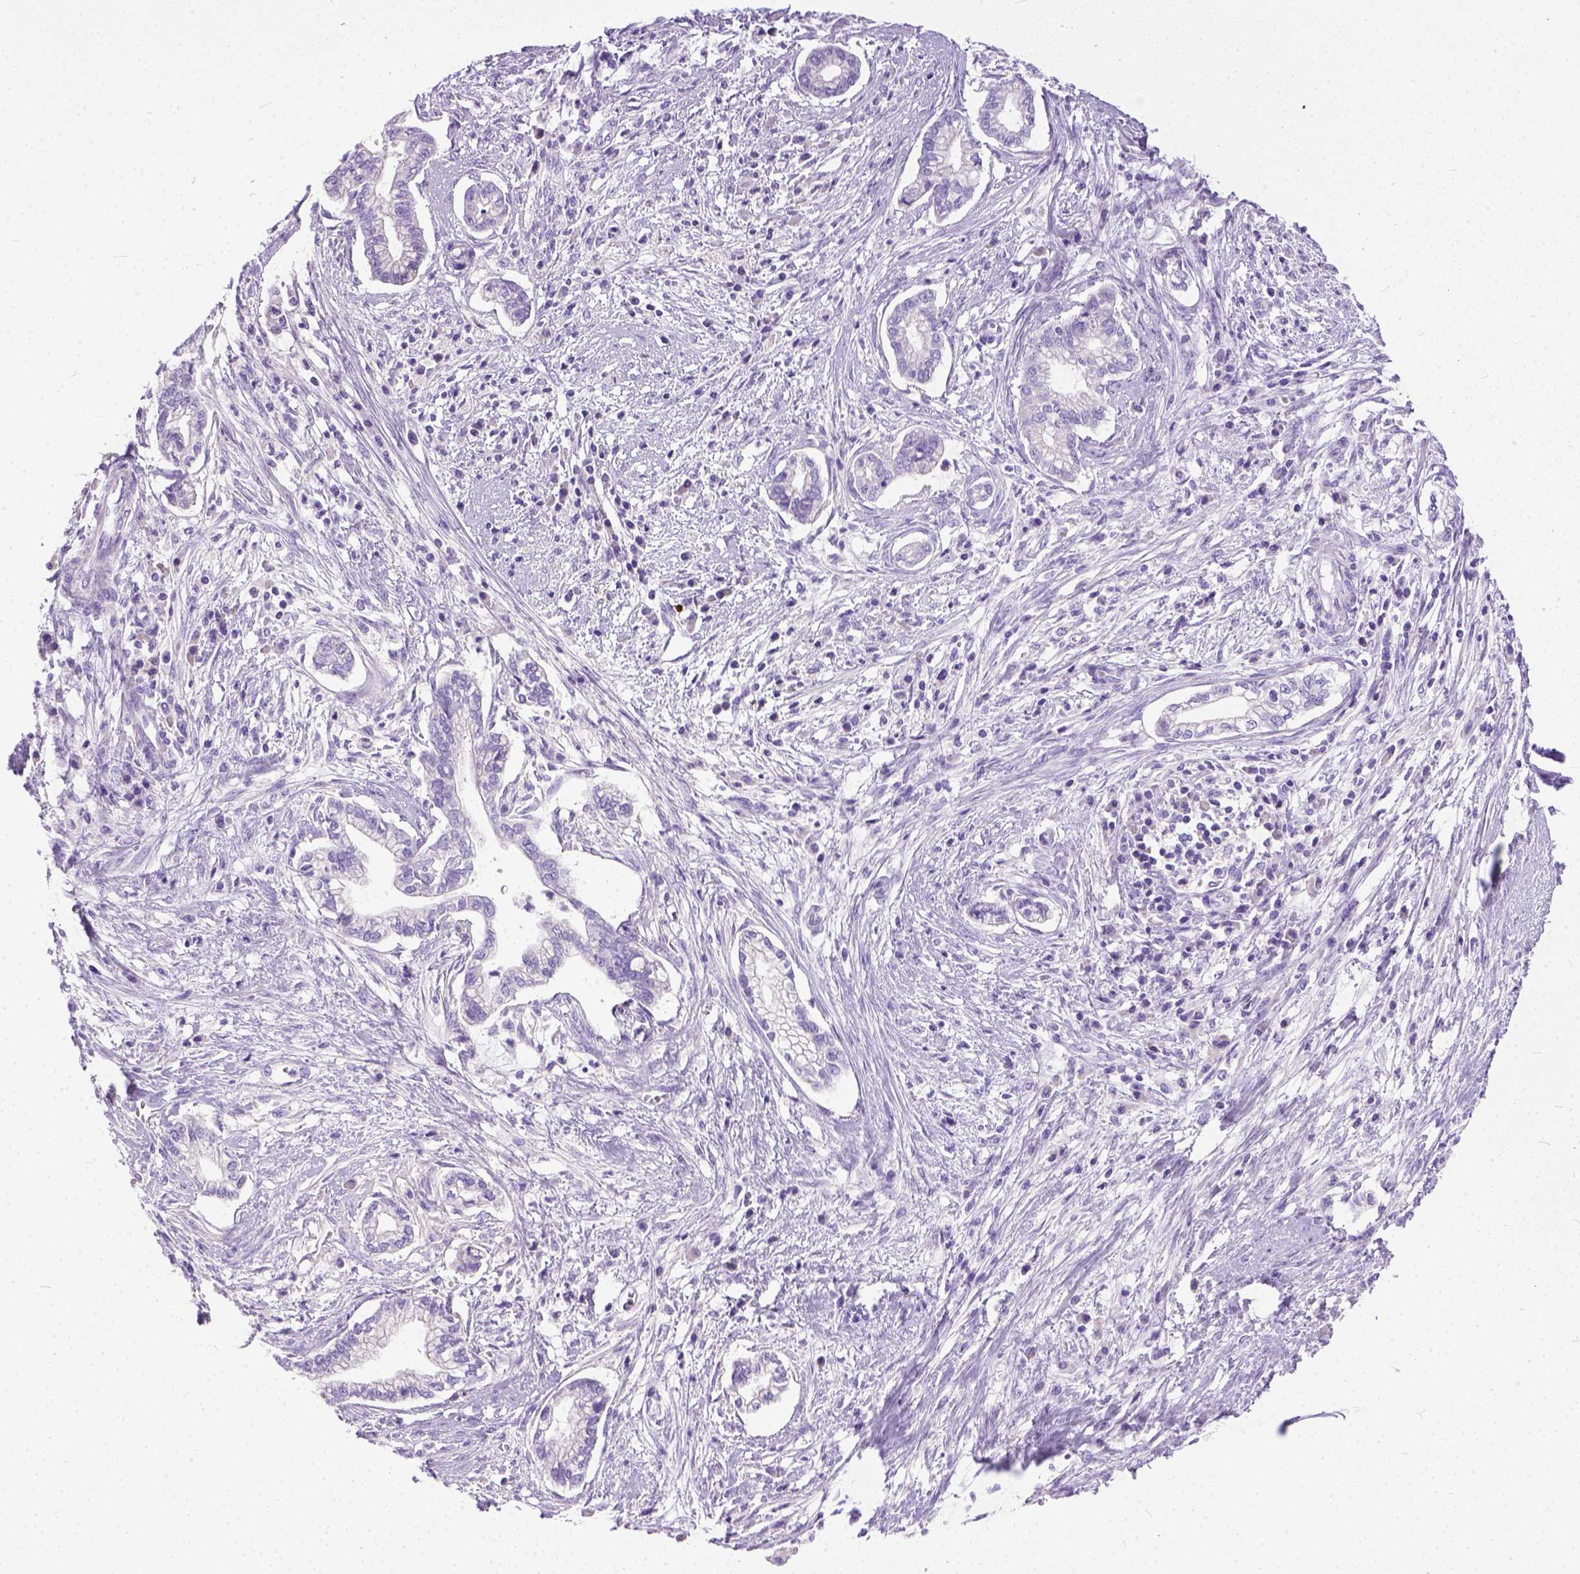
{"staining": {"intensity": "negative", "quantity": "none", "location": "none"}, "tissue": "cervical cancer", "cell_type": "Tumor cells", "image_type": "cancer", "snomed": [{"axis": "morphology", "description": "Adenocarcinoma, NOS"}, {"axis": "topography", "description": "Cervix"}], "caption": "Cervical adenocarcinoma was stained to show a protein in brown. There is no significant expression in tumor cells.", "gene": "PLK5", "patient": {"sex": "female", "age": 62}}